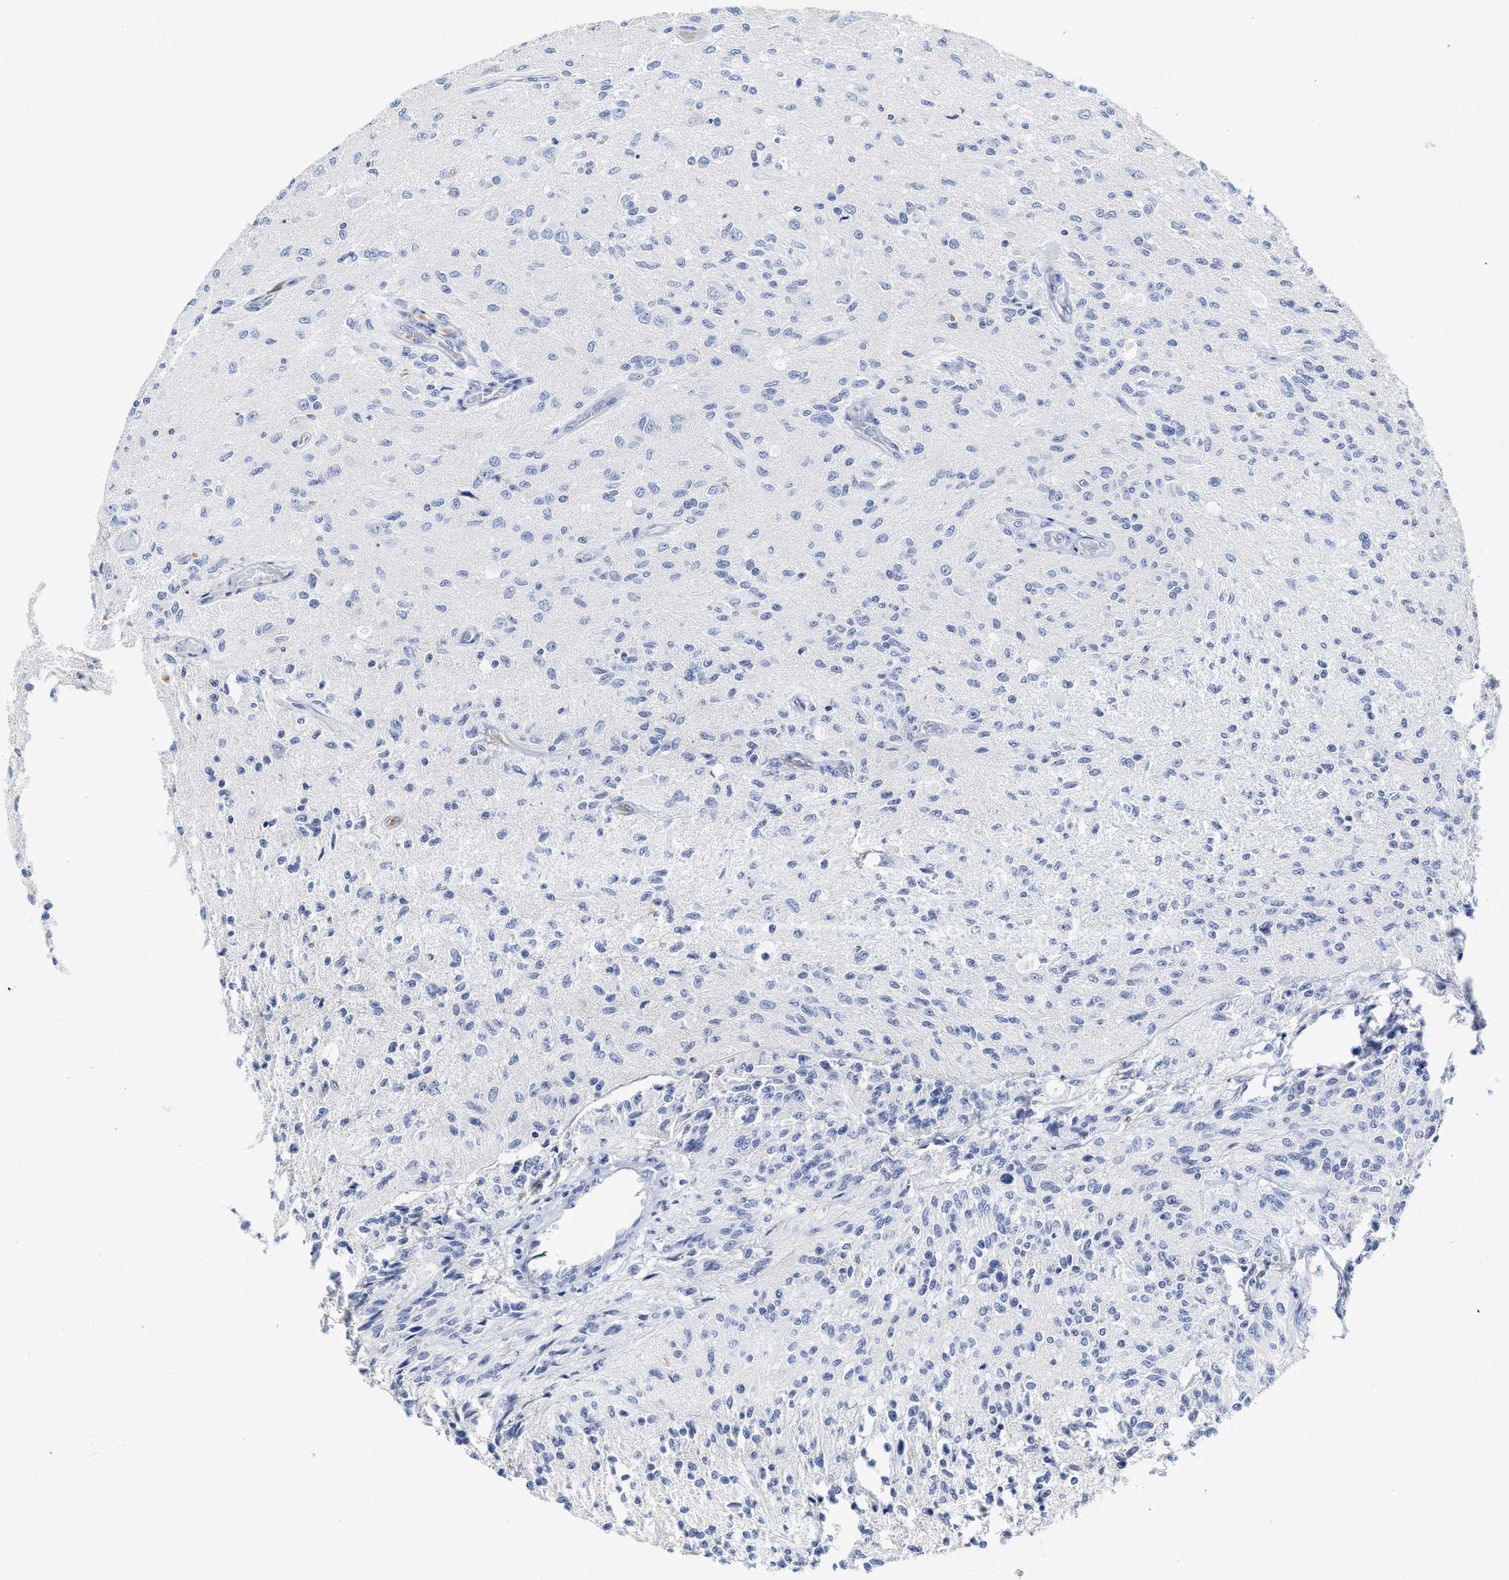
{"staining": {"intensity": "negative", "quantity": "none", "location": "none"}, "tissue": "glioma", "cell_type": "Tumor cells", "image_type": "cancer", "snomed": [{"axis": "morphology", "description": "Normal tissue, NOS"}, {"axis": "morphology", "description": "Glioma, malignant, High grade"}, {"axis": "topography", "description": "Cerebral cortex"}], "caption": "Immunohistochemical staining of human malignant high-grade glioma exhibits no significant positivity in tumor cells. (DAB (3,3'-diaminobenzidine) immunohistochemistry, high magnification).", "gene": "C2", "patient": {"sex": "male", "age": 77}}